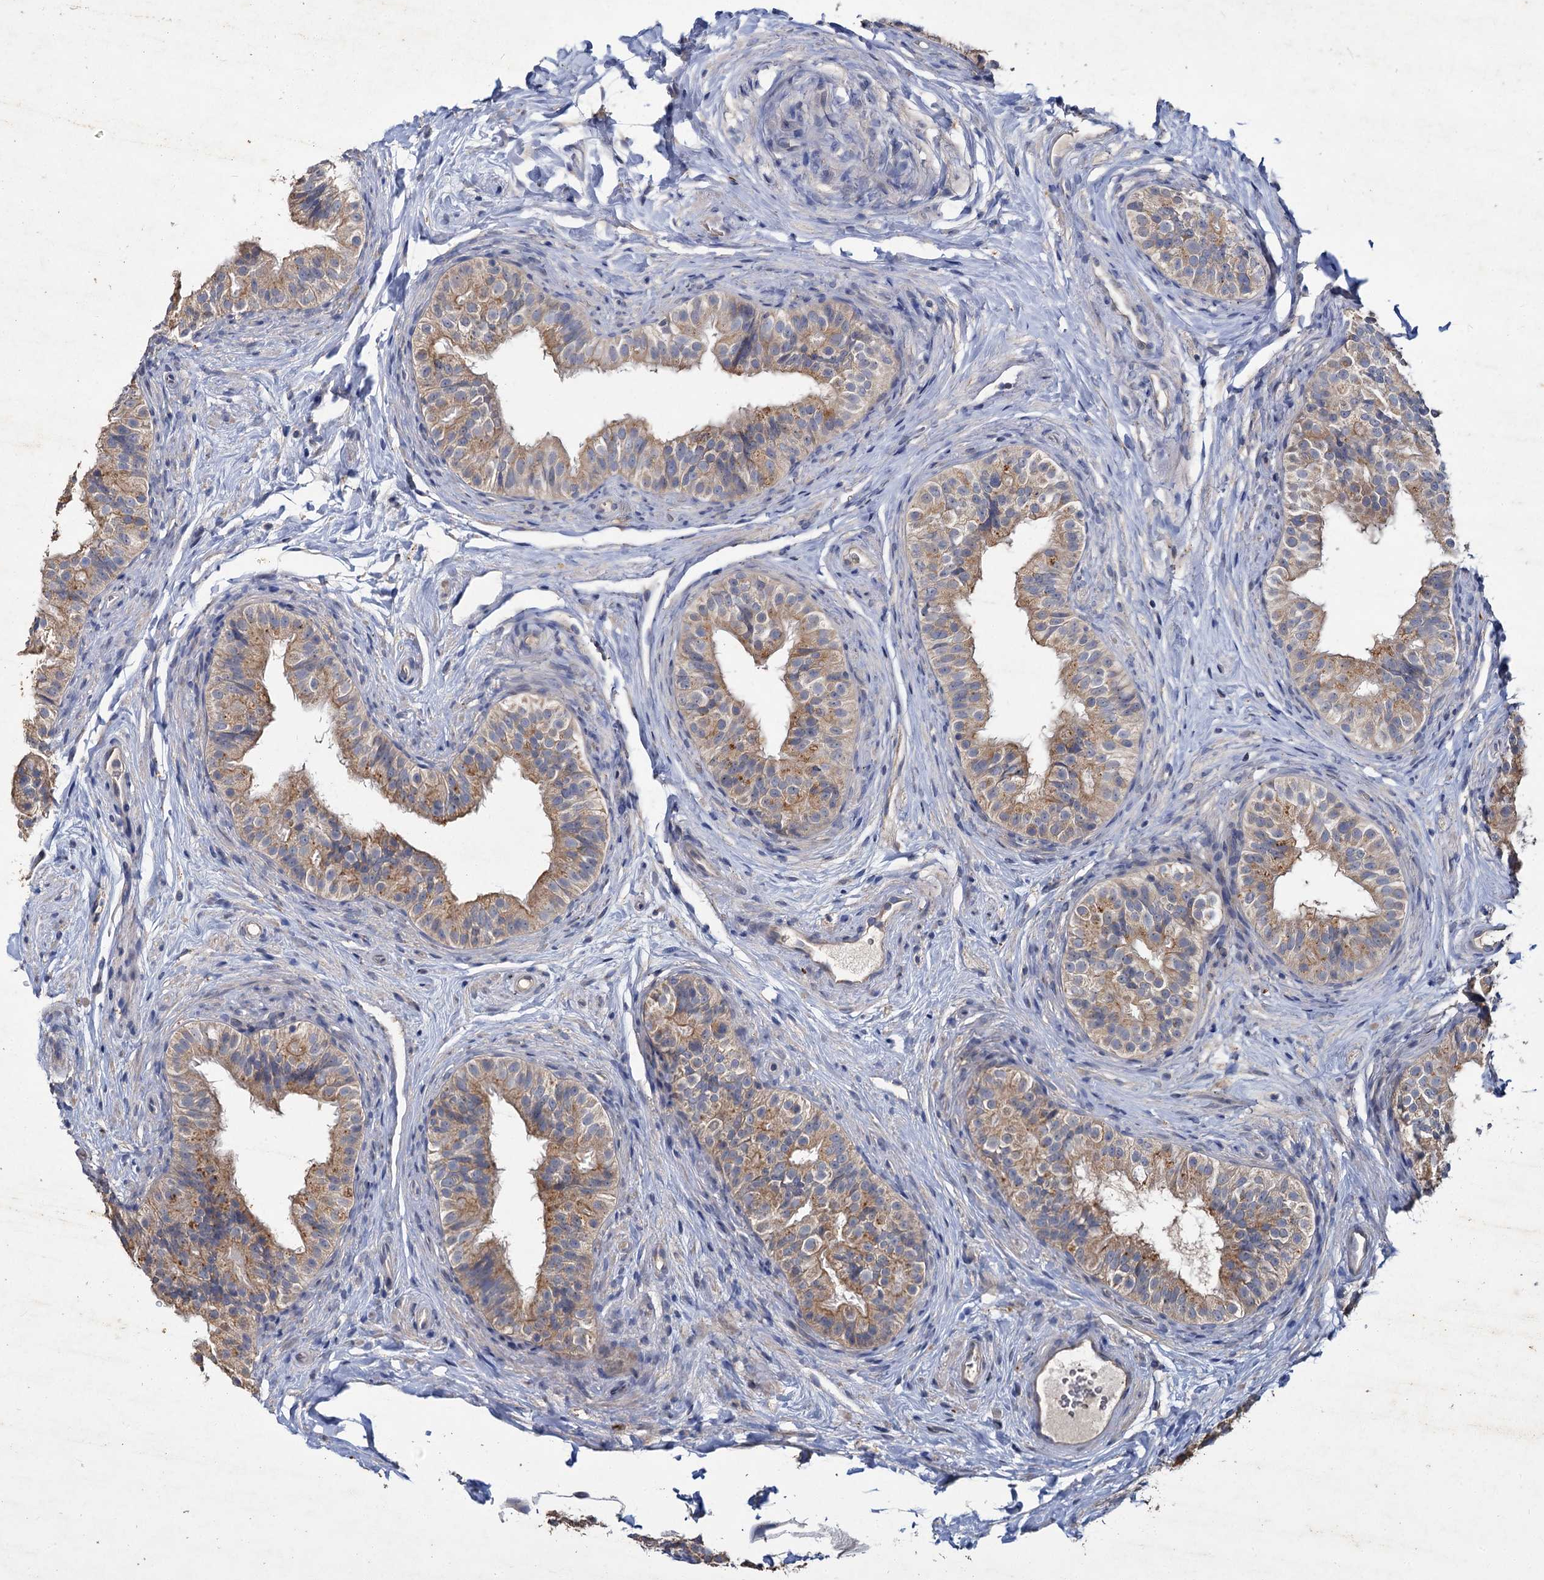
{"staining": {"intensity": "moderate", "quantity": "25%-75%", "location": "cytoplasmic/membranous"}, "tissue": "epididymis", "cell_type": "Glandular cells", "image_type": "normal", "snomed": [{"axis": "morphology", "description": "Normal tissue, NOS"}, {"axis": "topography", "description": "Epididymis"}], "caption": "Approximately 25%-75% of glandular cells in unremarkable human epididymis reveal moderate cytoplasmic/membranous protein positivity as visualized by brown immunohistochemical staining.", "gene": "ATP9A", "patient": {"sex": "male", "age": 49}}